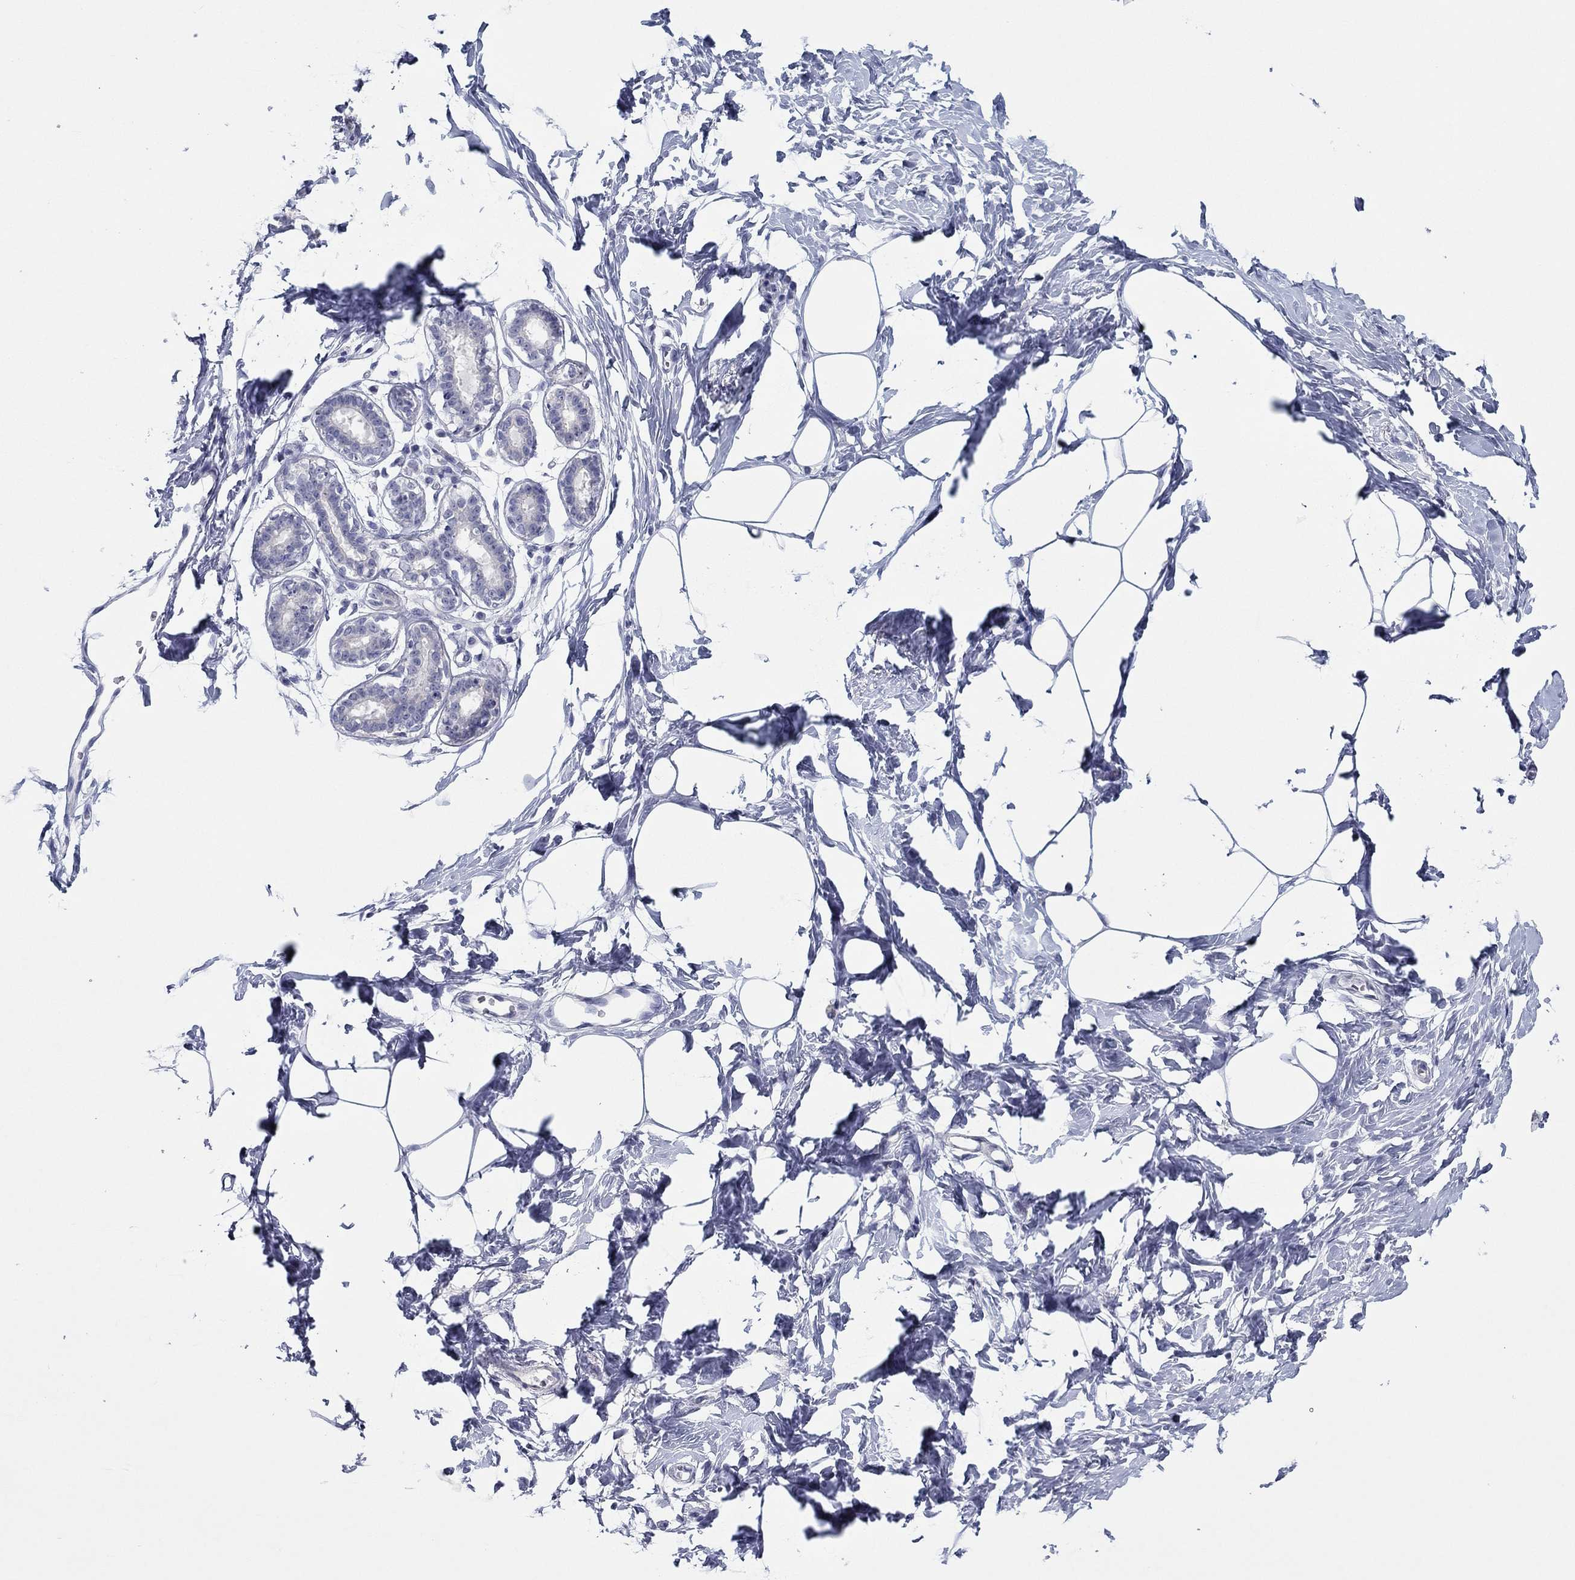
{"staining": {"intensity": "negative", "quantity": "none", "location": "none"}, "tissue": "breast", "cell_type": "Adipocytes", "image_type": "normal", "snomed": [{"axis": "morphology", "description": "Normal tissue, NOS"}, {"axis": "morphology", "description": "Lobular carcinoma, in situ"}, {"axis": "topography", "description": "Breast"}], "caption": "Adipocytes show no significant expression in normal breast. (Brightfield microscopy of DAB immunohistochemistry (IHC) at high magnification).", "gene": "PLS1", "patient": {"sex": "female", "age": 35}}